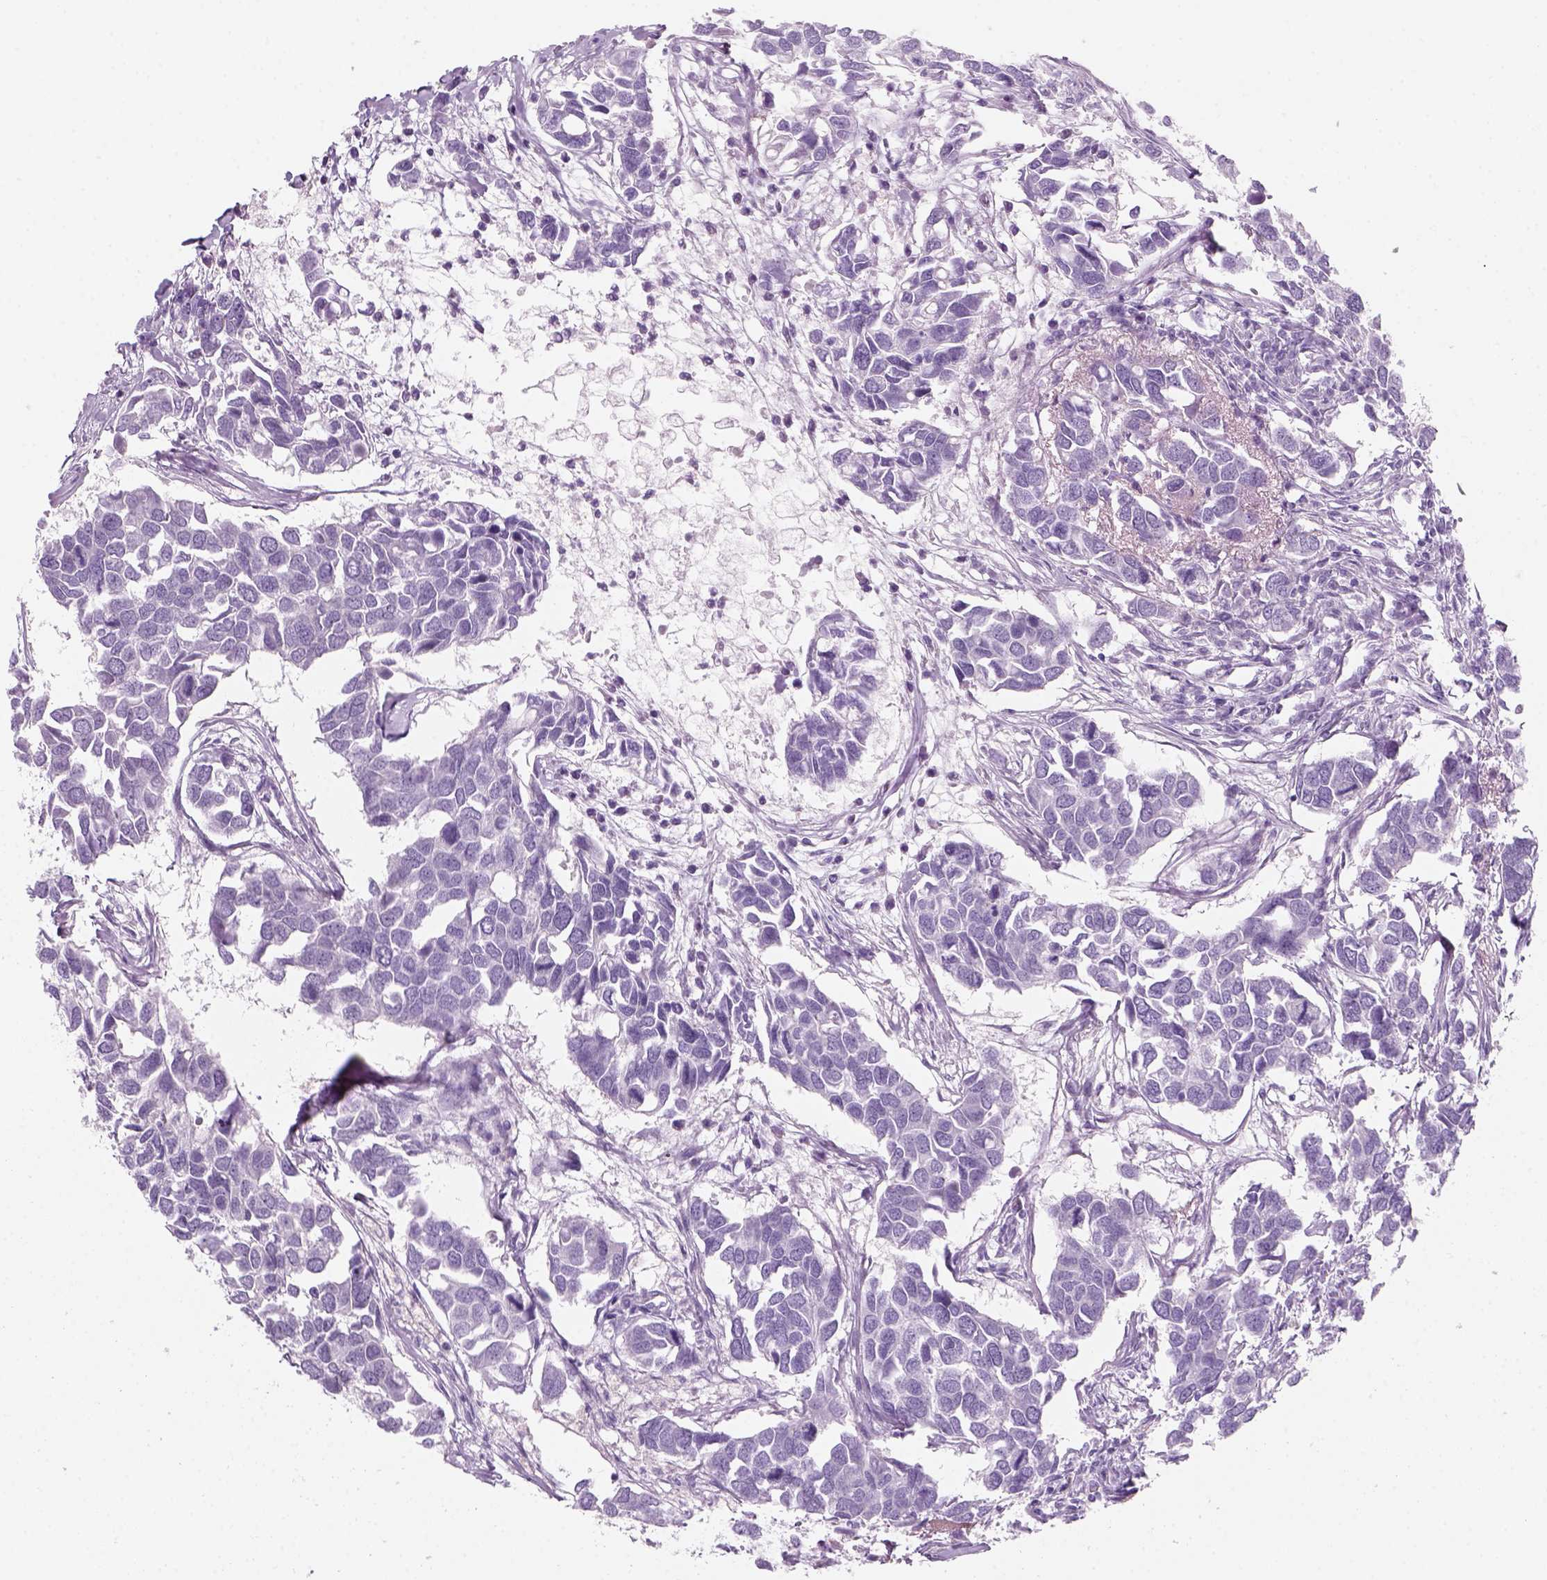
{"staining": {"intensity": "negative", "quantity": "none", "location": "none"}, "tissue": "breast cancer", "cell_type": "Tumor cells", "image_type": "cancer", "snomed": [{"axis": "morphology", "description": "Duct carcinoma"}, {"axis": "topography", "description": "Breast"}], "caption": "Breast cancer (infiltrating ductal carcinoma) was stained to show a protein in brown. There is no significant expression in tumor cells.", "gene": "KRTAP11-1", "patient": {"sex": "female", "age": 83}}